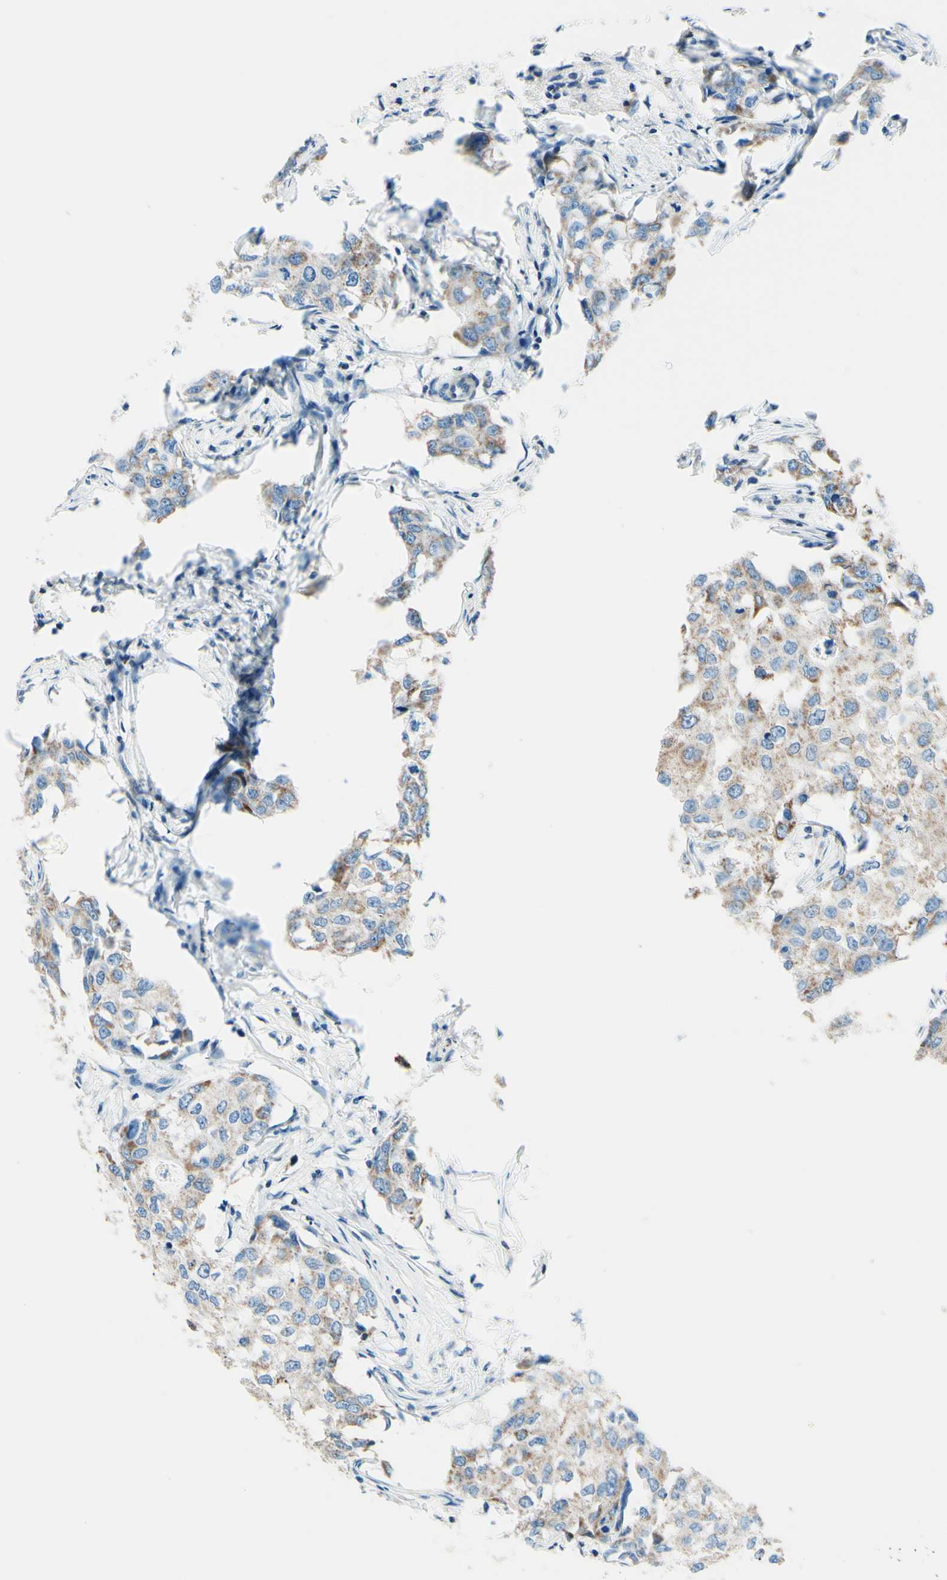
{"staining": {"intensity": "weak", "quantity": ">75%", "location": "cytoplasmic/membranous"}, "tissue": "breast cancer", "cell_type": "Tumor cells", "image_type": "cancer", "snomed": [{"axis": "morphology", "description": "Duct carcinoma"}, {"axis": "topography", "description": "Breast"}], "caption": "Human breast infiltrating ductal carcinoma stained with a brown dye shows weak cytoplasmic/membranous positive expression in approximately >75% of tumor cells.", "gene": "CBX7", "patient": {"sex": "female", "age": 27}}